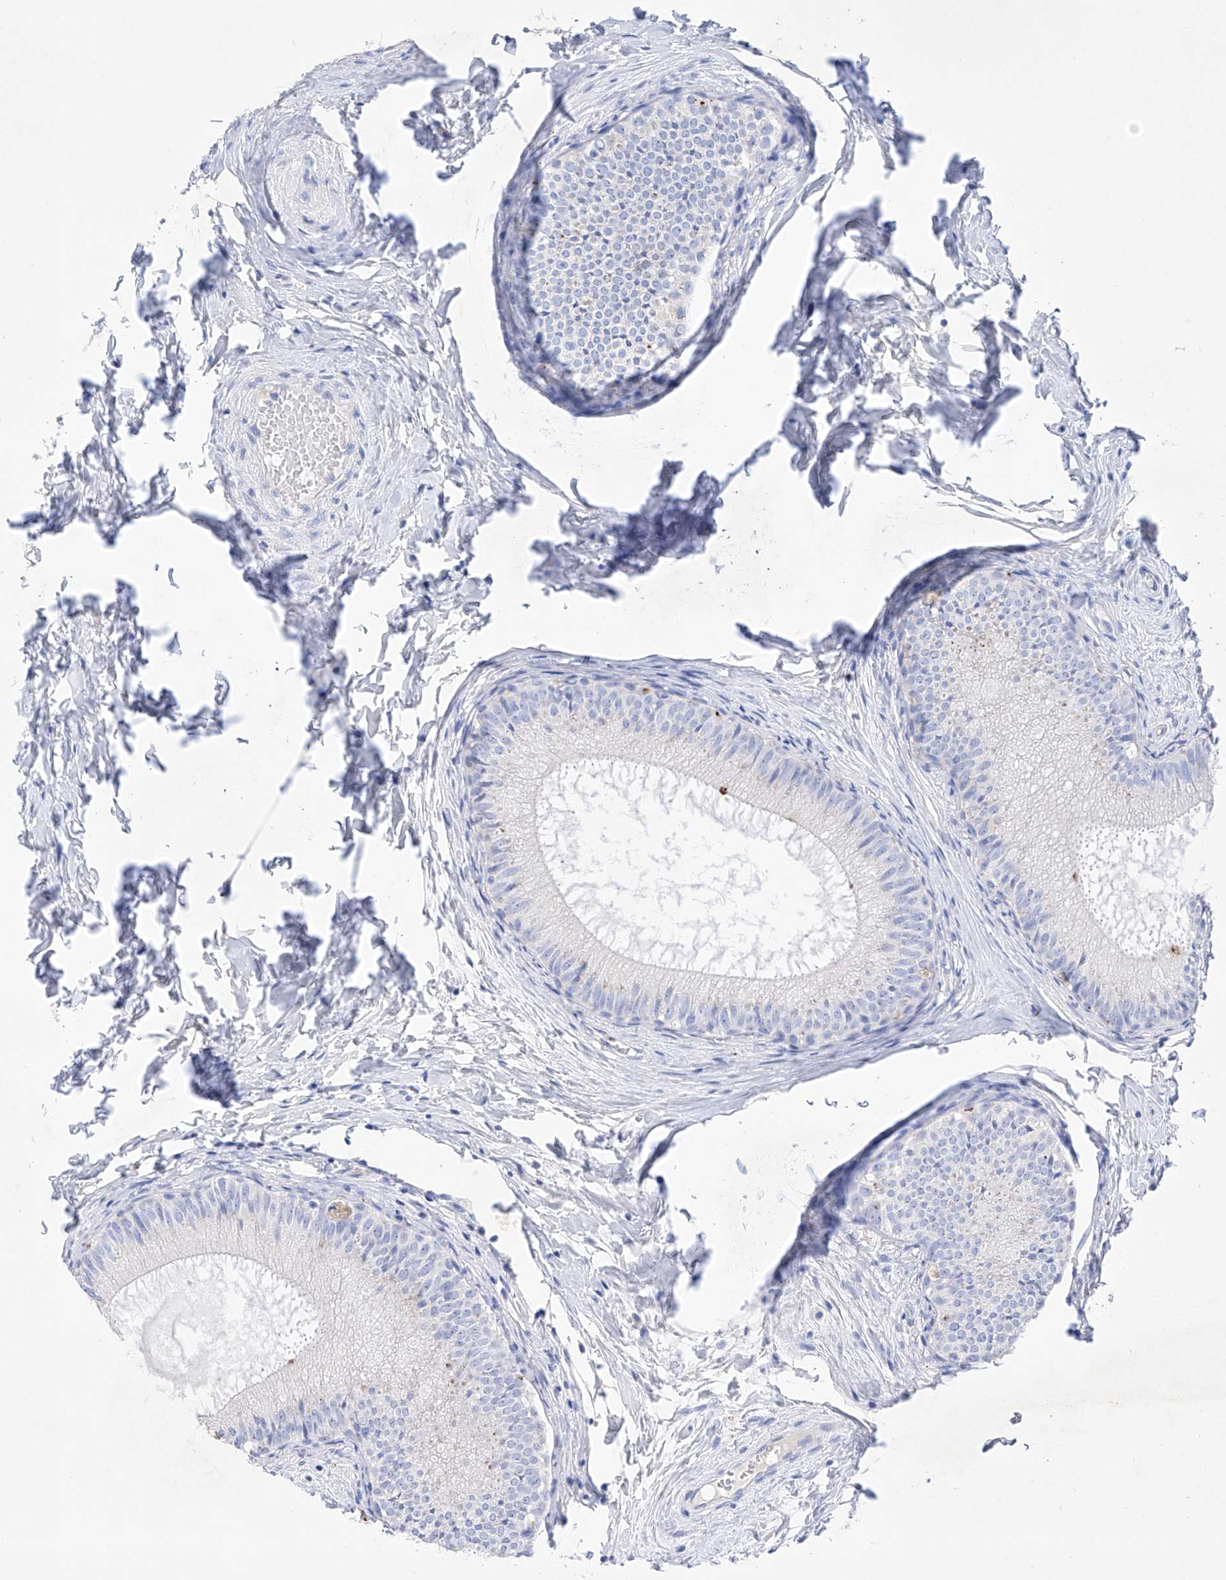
{"staining": {"intensity": "weak", "quantity": "<25%", "location": "cytoplasmic/membranous"}, "tissue": "epididymis", "cell_type": "Glandular cells", "image_type": "normal", "snomed": [{"axis": "morphology", "description": "Normal tissue, NOS"}, {"axis": "topography", "description": "Epididymis"}], "caption": "This is an immunohistochemistry (IHC) micrograph of unremarkable epididymis. There is no expression in glandular cells.", "gene": "LURAP1", "patient": {"sex": "male", "age": 34}}